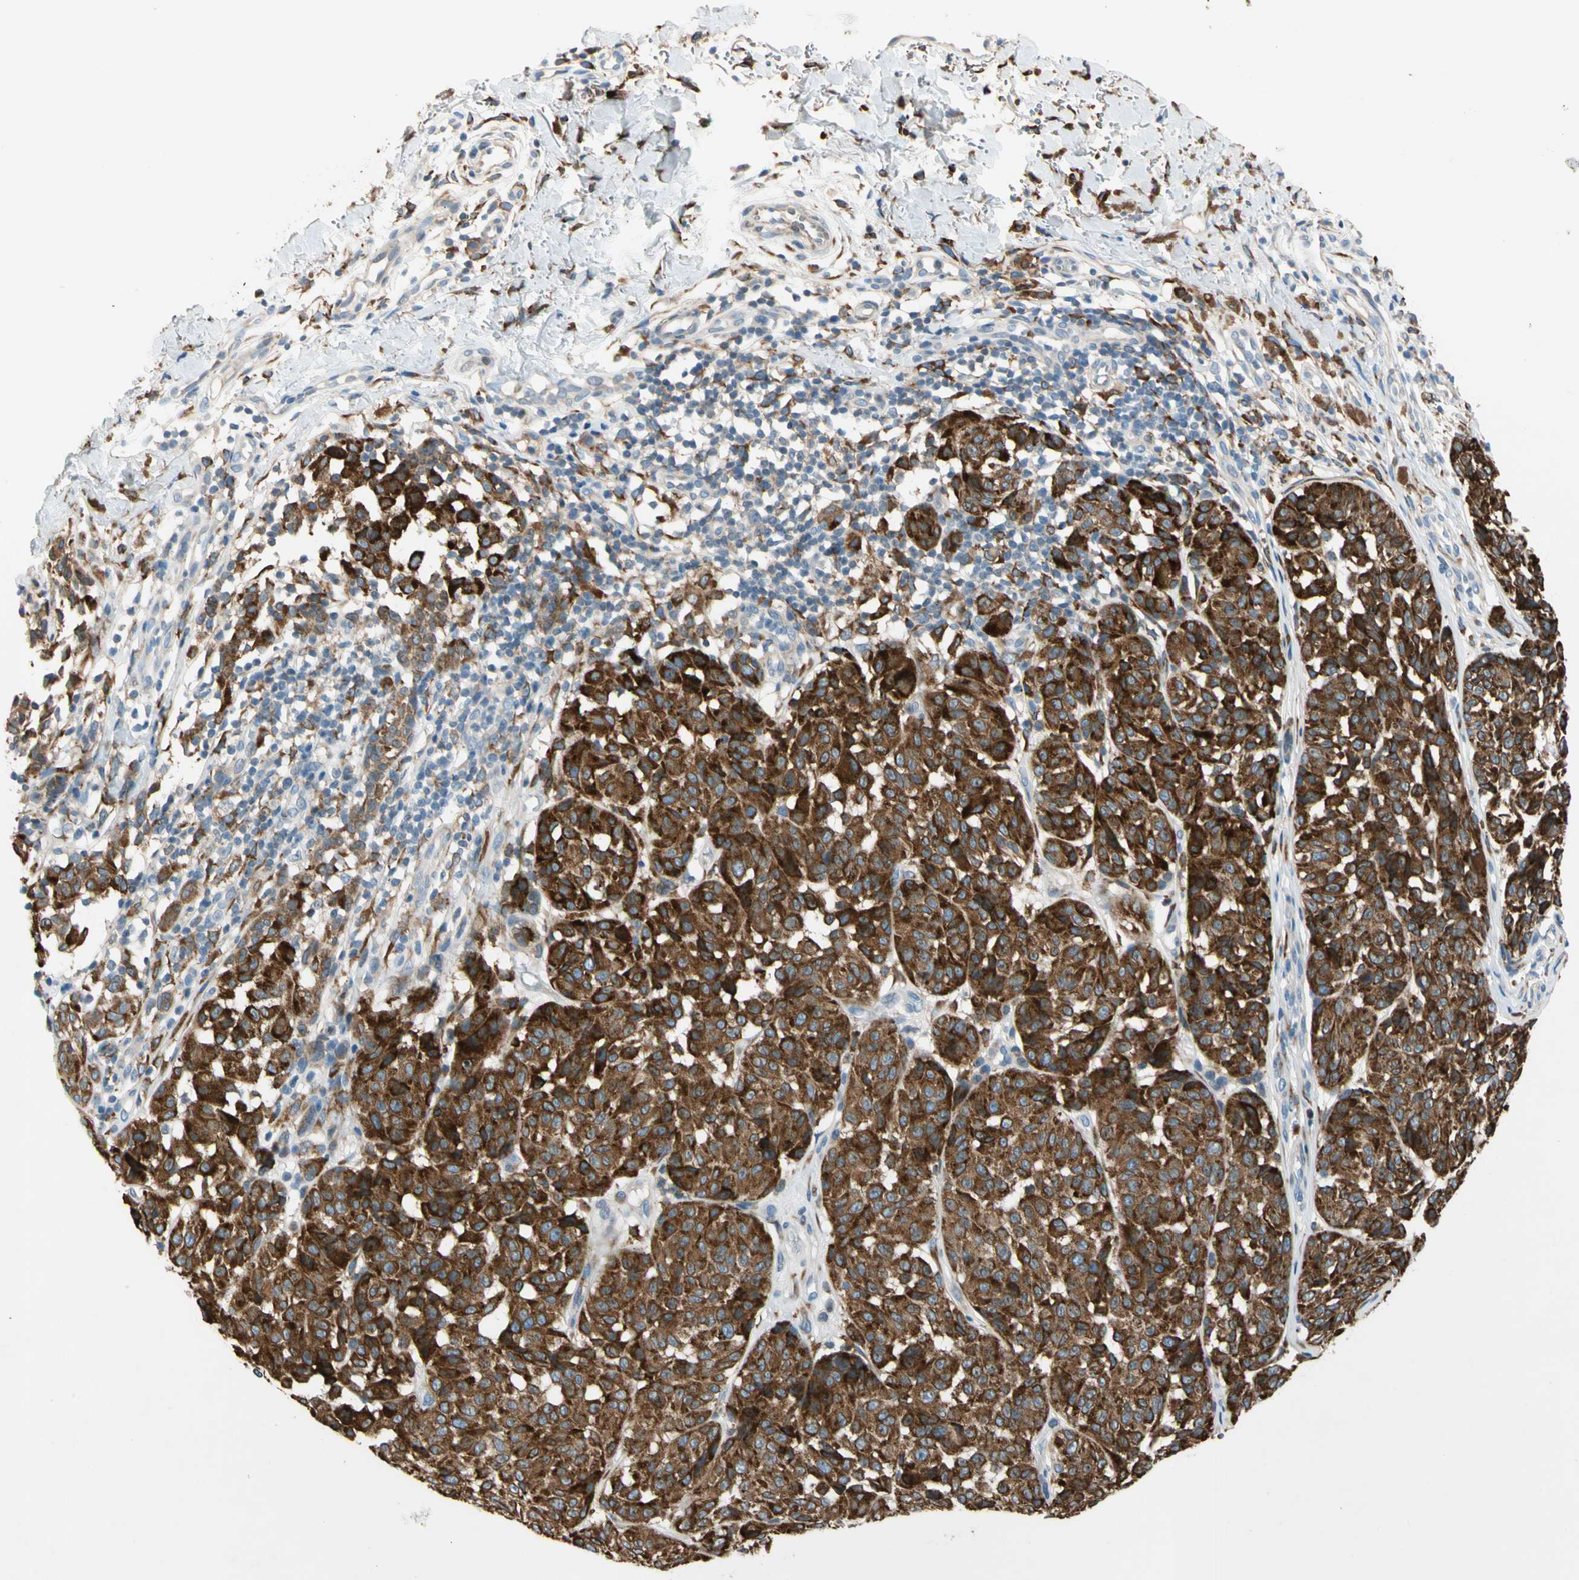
{"staining": {"intensity": "strong", "quantity": ">75%", "location": "cytoplasmic/membranous"}, "tissue": "melanoma", "cell_type": "Tumor cells", "image_type": "cancer", "snomed": [{"axis": "morphology", "description": "Malignant melanoma, NOS"}, {"axis": "topography", "description": "Skin"}], "caption": "The immunohistochemical stain highlights strong cytoplasmic/membranous expression in tumor cells of melanoma tissue.", "gene": "LRPAP1", "patient": {"sex": "female", "age": 46}}